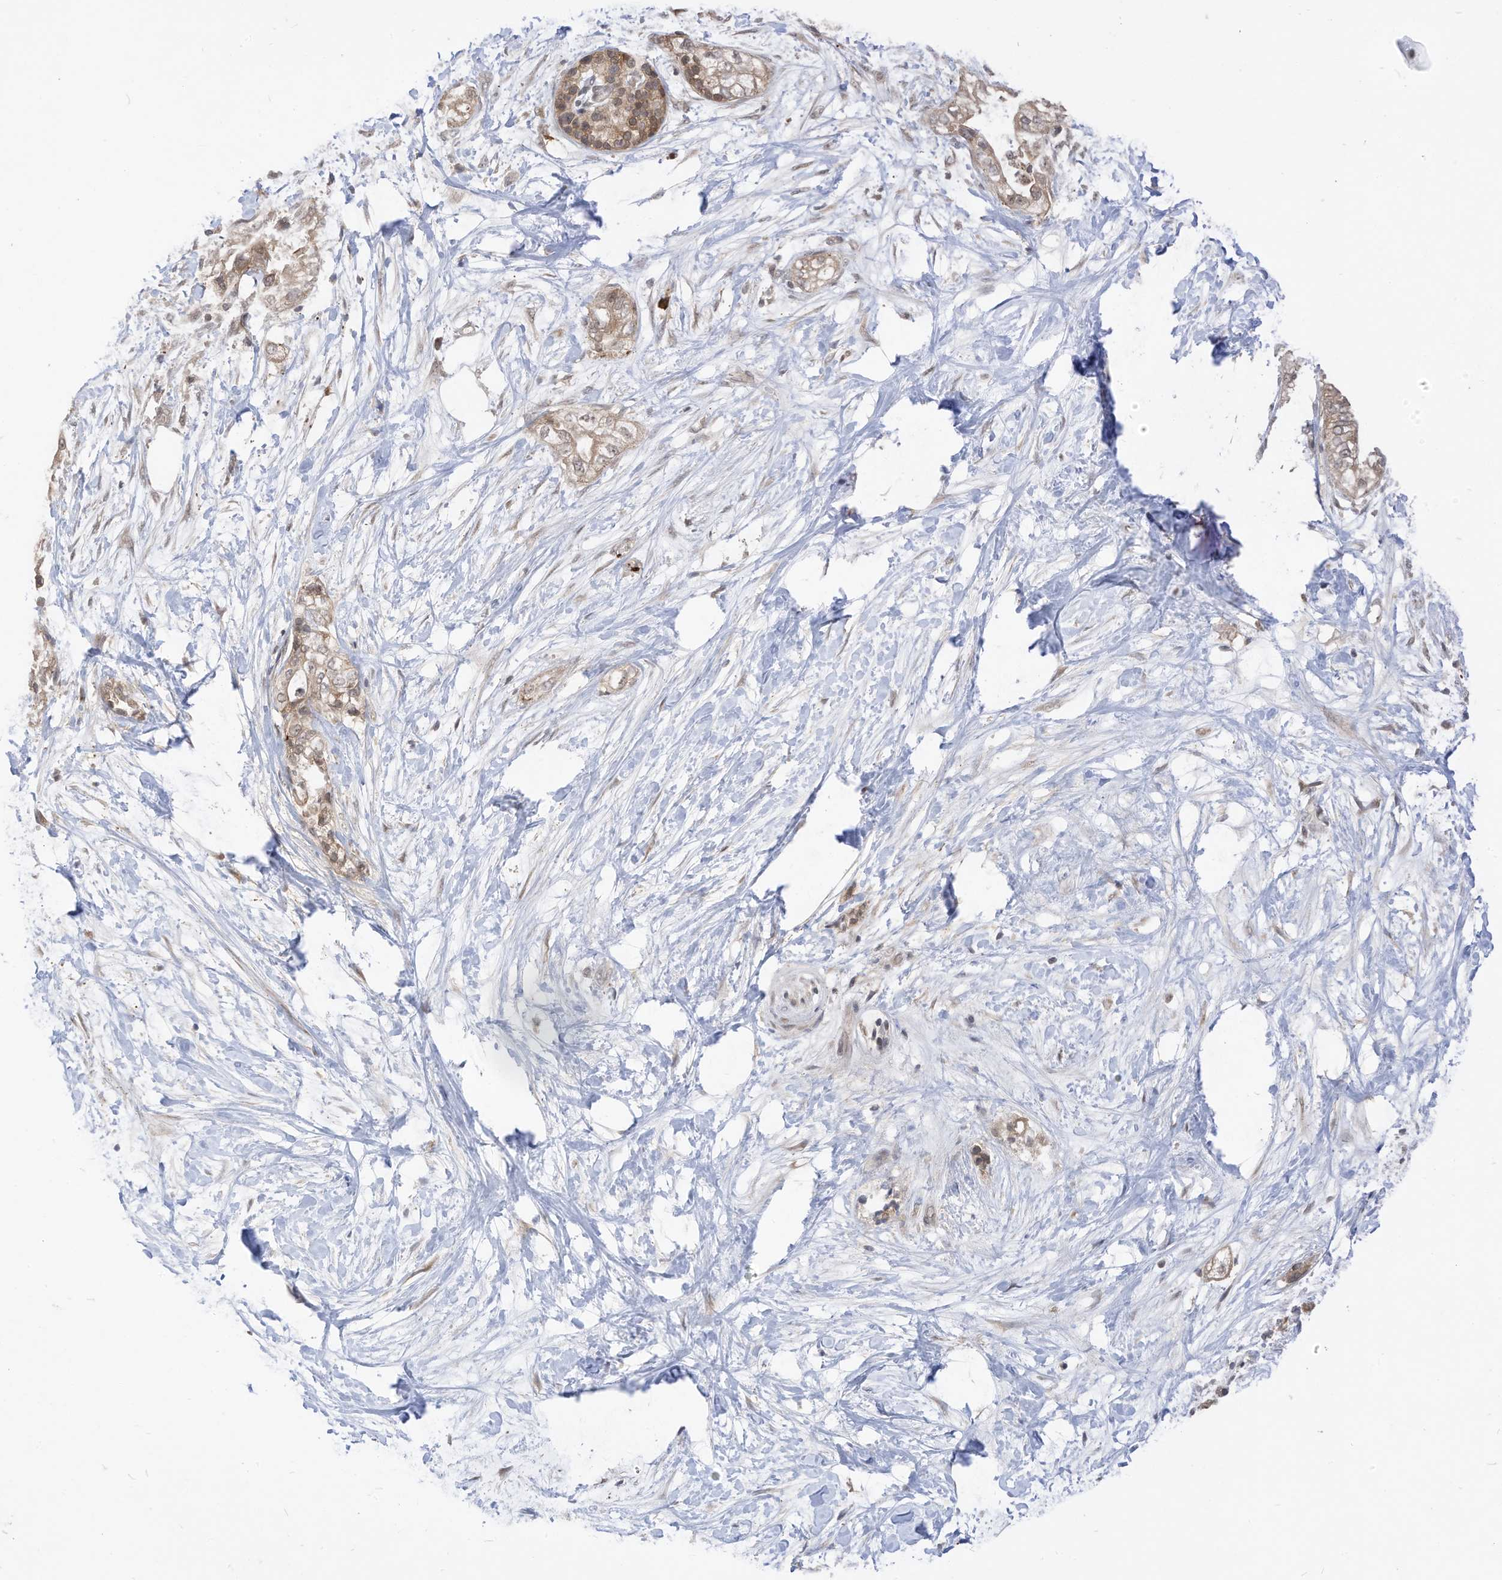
{"staining": {"intensity": "moderate", "quantity": "<25%", "location": "cytoplasmic/membranous"}, "tissue": "pancreatic cancer", "cell_type": "Tumor cells", "image_type": "cancer", "snomed": [{"axis": "morphology", "description": "Adenocarcinoma, NOS"}, {"axis": "topography", "description": "Pancreas"}], "caption": "Moderate cytoplasmic/membranous protein staining is appreciated in approximately <25% of tumor cells in pancreatic cancer (adenocarcinoma).", "gene": "CNKSR1", "patient": {"sex": "male", "age": 68}}